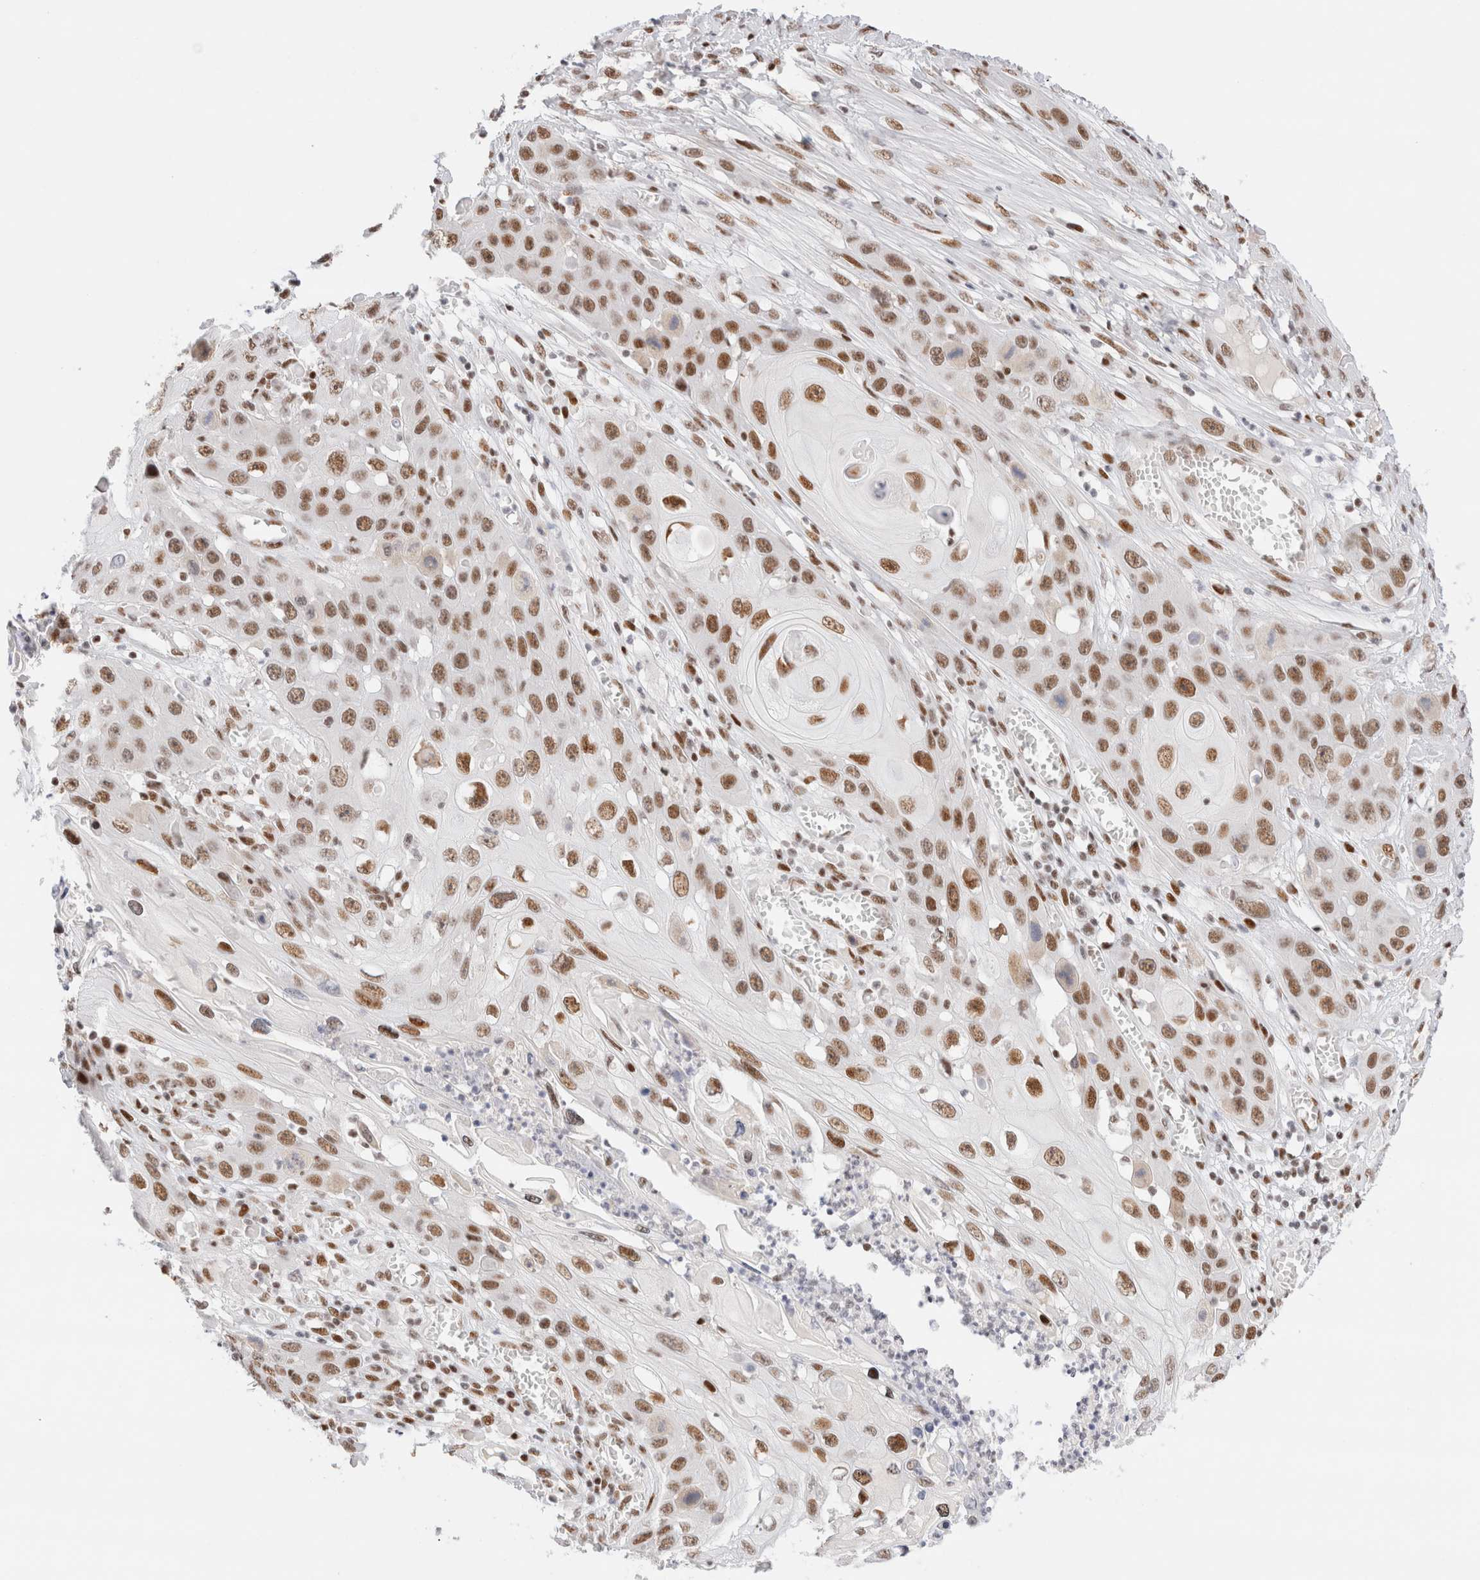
{"staining": {"intensity": "moderate", "quantity": ">75%", "location": "nuclear"}, "tissue": "skin cancer", "cell_type": "Tumor cells", "image_type": "cancer", "snomed": [{"axis": "morphology", "description": "Squamous cell carcinoma, NOS"}, {"axis": "topography", "description": "Skin"}], "caption": "High-power microscopy captured an IHC image of squamous cell carcinoma (skin), revealing moderate nuclear staining in about >75% of tumor cells. (DAB IHC, brown staining for protein, blue staining for nuclei).", "gene": "ZNF282", "patient": {"sex": "male", "age": 55}}